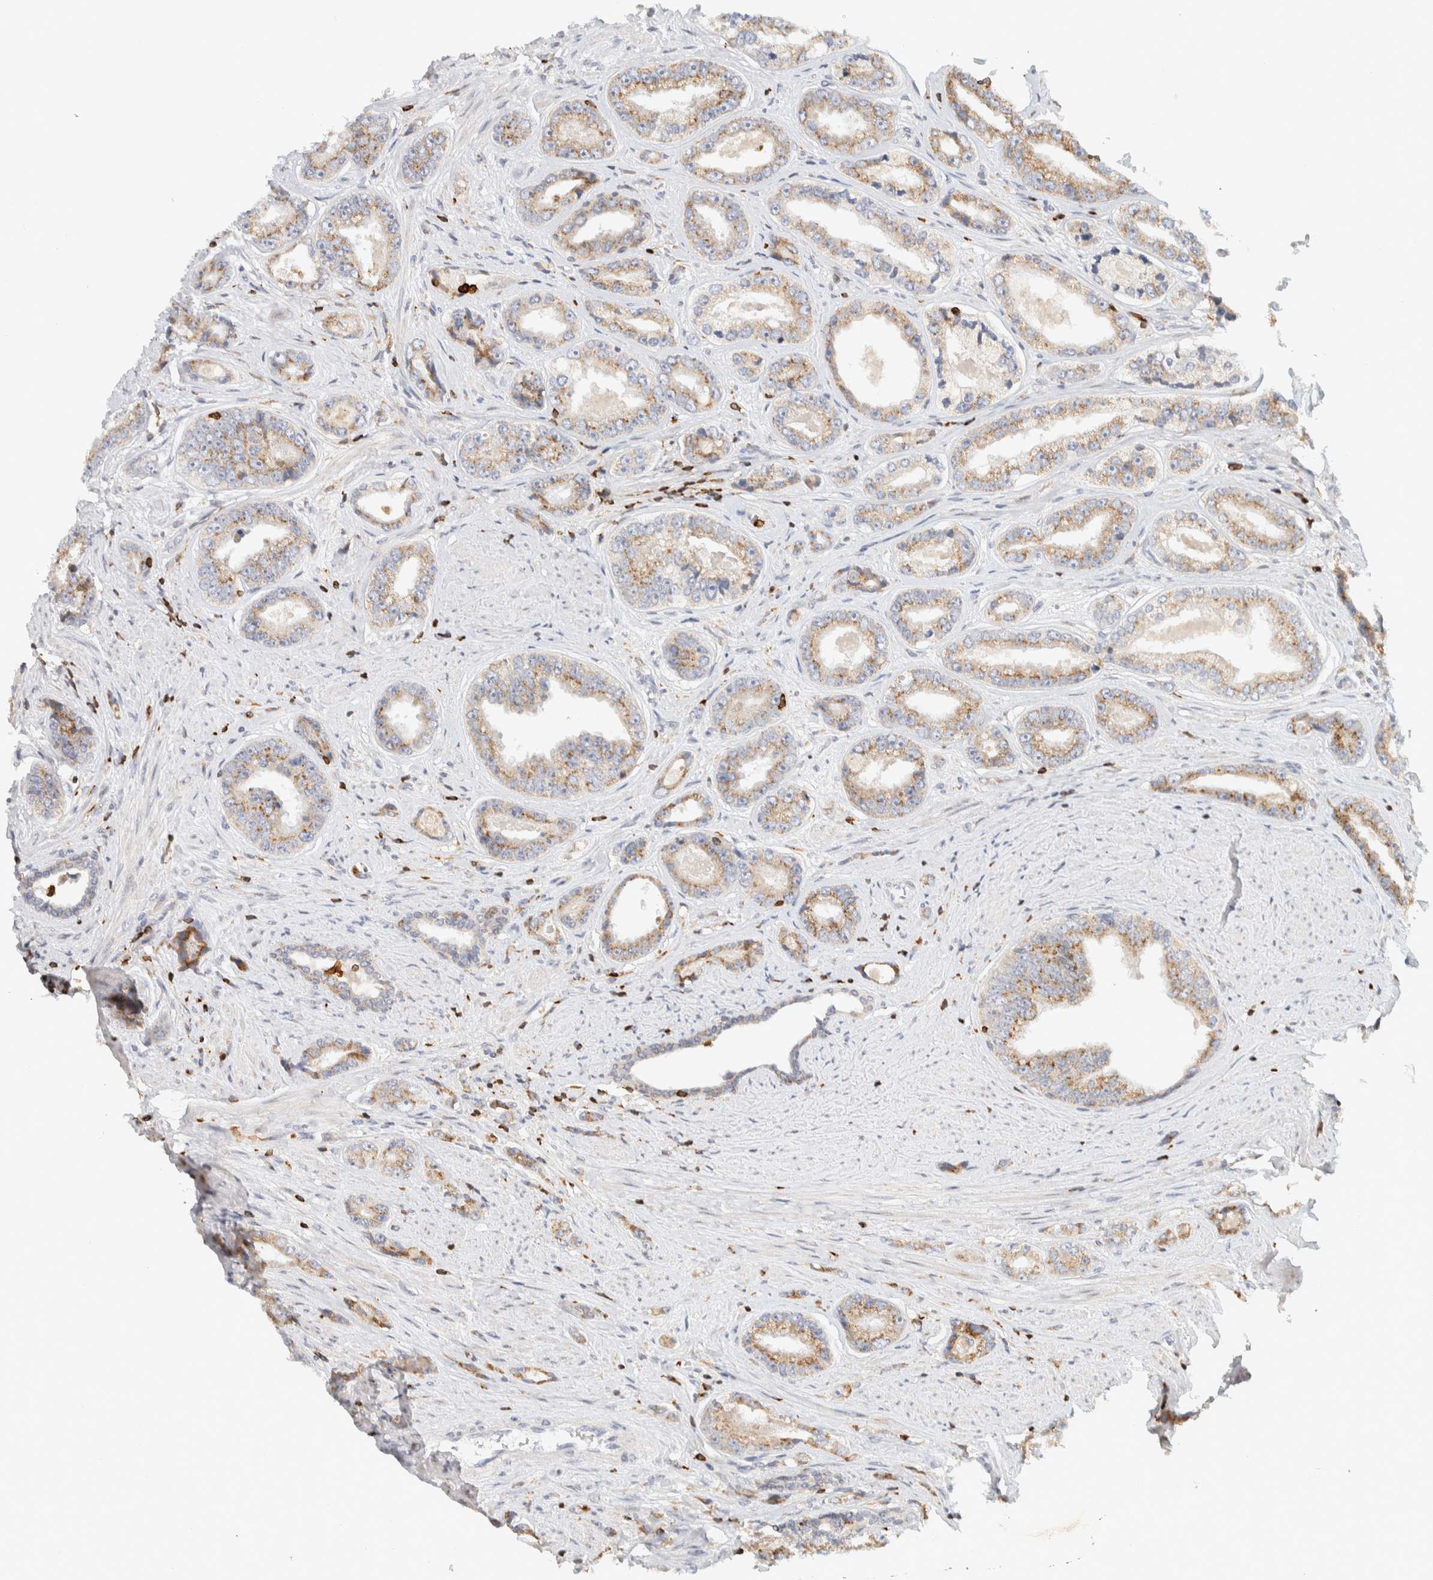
{"staining": {"intensity": "moderate", "quantity": ">75%", "location": "cytoplasmic/membranous"}, "tissue": "prostate cancer", "cell_type": "Tumor cells", "image_type": "cancer", "snomed": [{"axis": "morphology", "description": "Adenocarcinoma, High grade"}, {"axis": "topography", "description": "Prostate"}], "caption": "Adenocarcinoma (high-grade) (prostate) stained with immunohistochemistry displays moderate cytoplasmic/membranous positivity in about >75% of tumor cells.", "gene": "RUNDC1", "patient": {"sex": "male", "age": 61}}